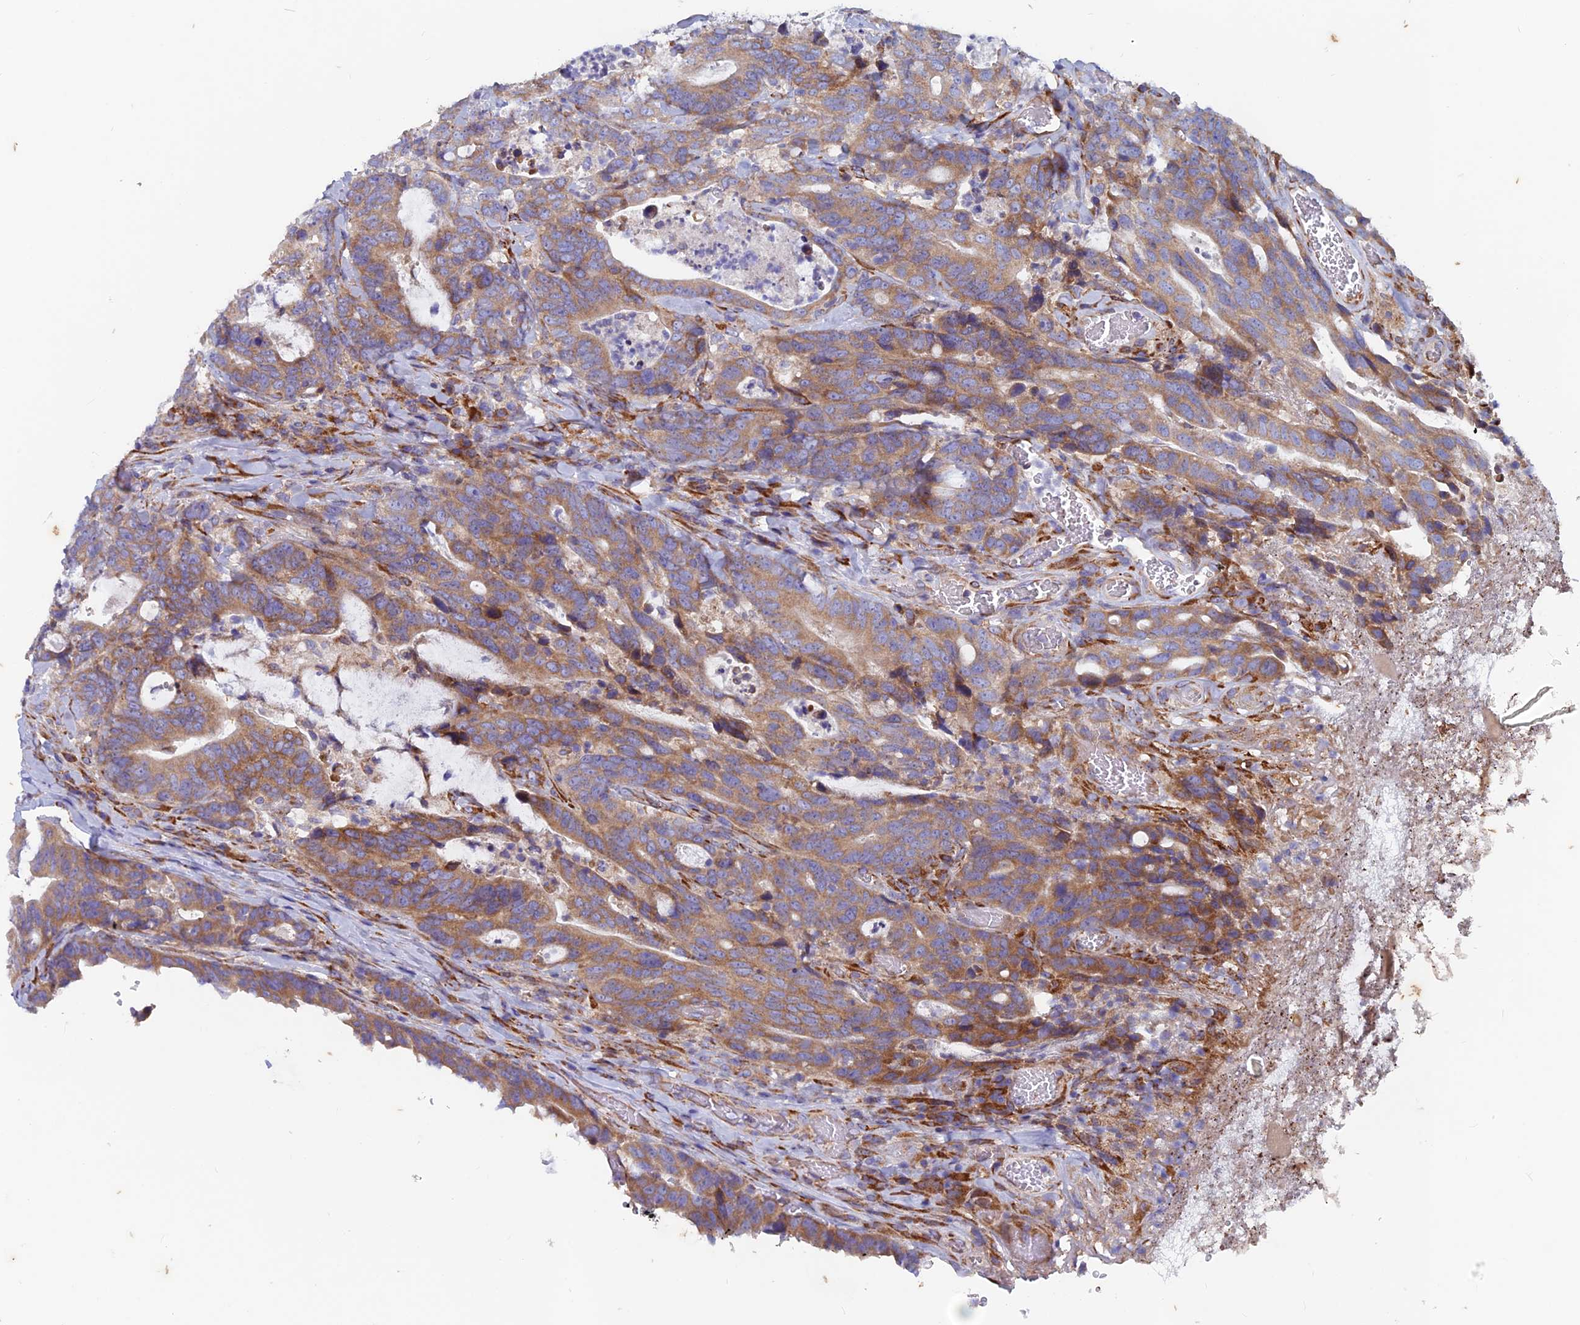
{"staining": {"intensity": "moderate", "quantity": ">75%", "location": "cytoplasmic/membranous"}, "tissue": "colorectal cancer", "cell_type": "Tumor cells", "image_type": "cancer", "snomed": [{"axis": "morphology", "description": "Adenocarcinoma, NOS"}, {"axis": "topography", "description": "Colon"}], "caption": "Immunohistochemistry (DAB (3,3'-diaminobenzidine)) staining of human colorectal adenocarcinoma exhibits moderate cytoplasmic/membranous protein expression in about >75% of tumor cells. The staining is performed using DAB (3,3'-diaminobenzidine) brown chromogen to label protein expression. The nuclei are counter-stained blue using hematoxylin.", "gene": "AP4S1", "patient": {"sex": "female", "age": 82}}